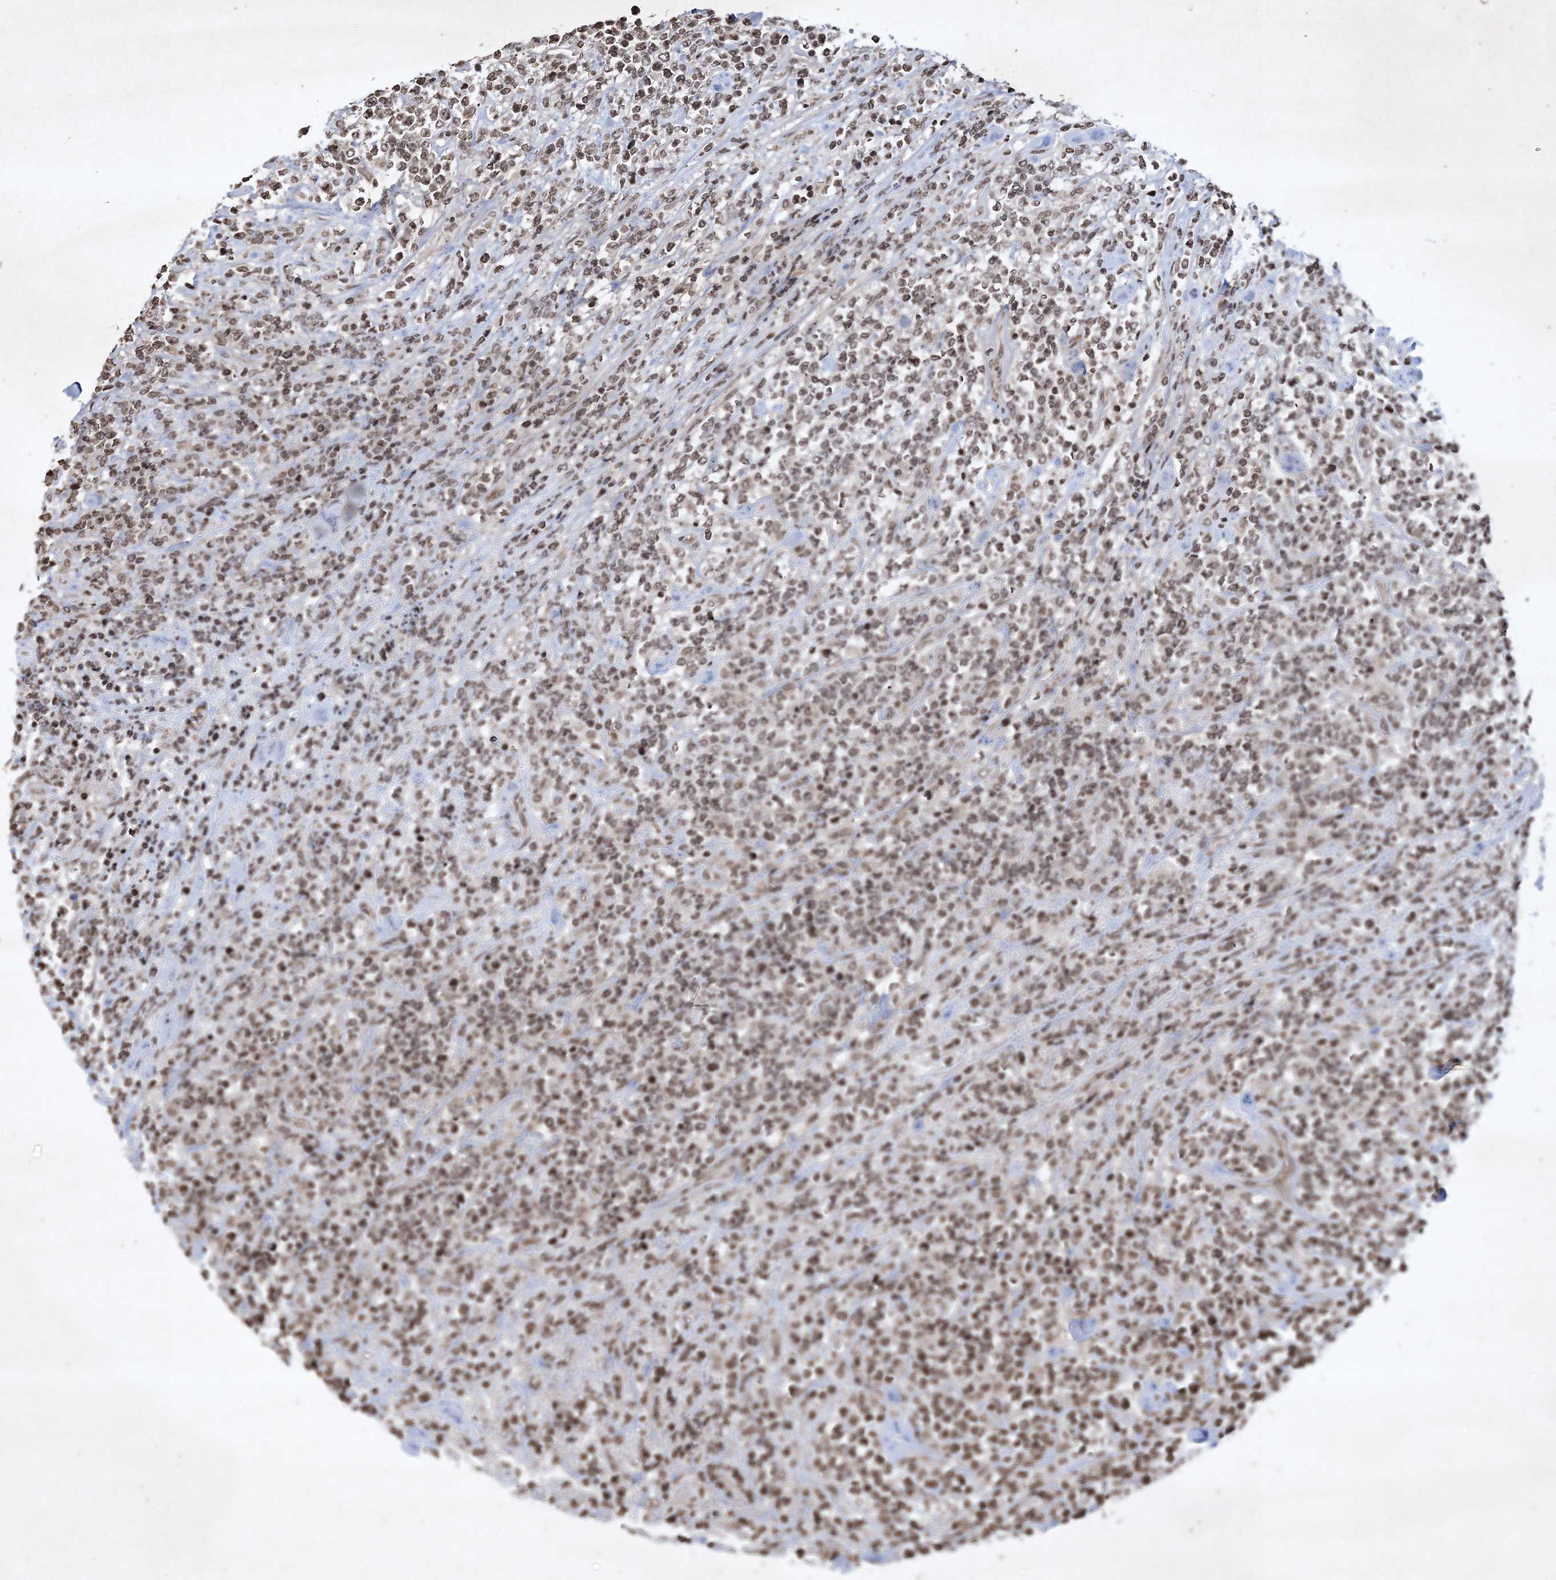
{"staining": {"intensity": "weak", "quantity": ">75%", "location": "nuclear"}, "tissue": "lymphoma", "cell_type": "Tumor cells", "image_type": "cancer", "snomed": [{"axis": "morphology", "description": "Malignant lymphoma, non-Hodgkin's type, High grade"}, {"axis": "topography", "description": "Soft tissue"}], "caption": "Protein analysis of malignant lymphoma, non-Hodgkin's type (high-grade) tissue reveals weak nuclear expression in about >75% of tumor cells. The staining was performed using DAB to visualize the protein expression in brown, while the nuclei were stained in blue with hematoxylin (Magnification: 20x).", "gene": "NEDD9", "patient": {"sex": "male", "age": 18}}